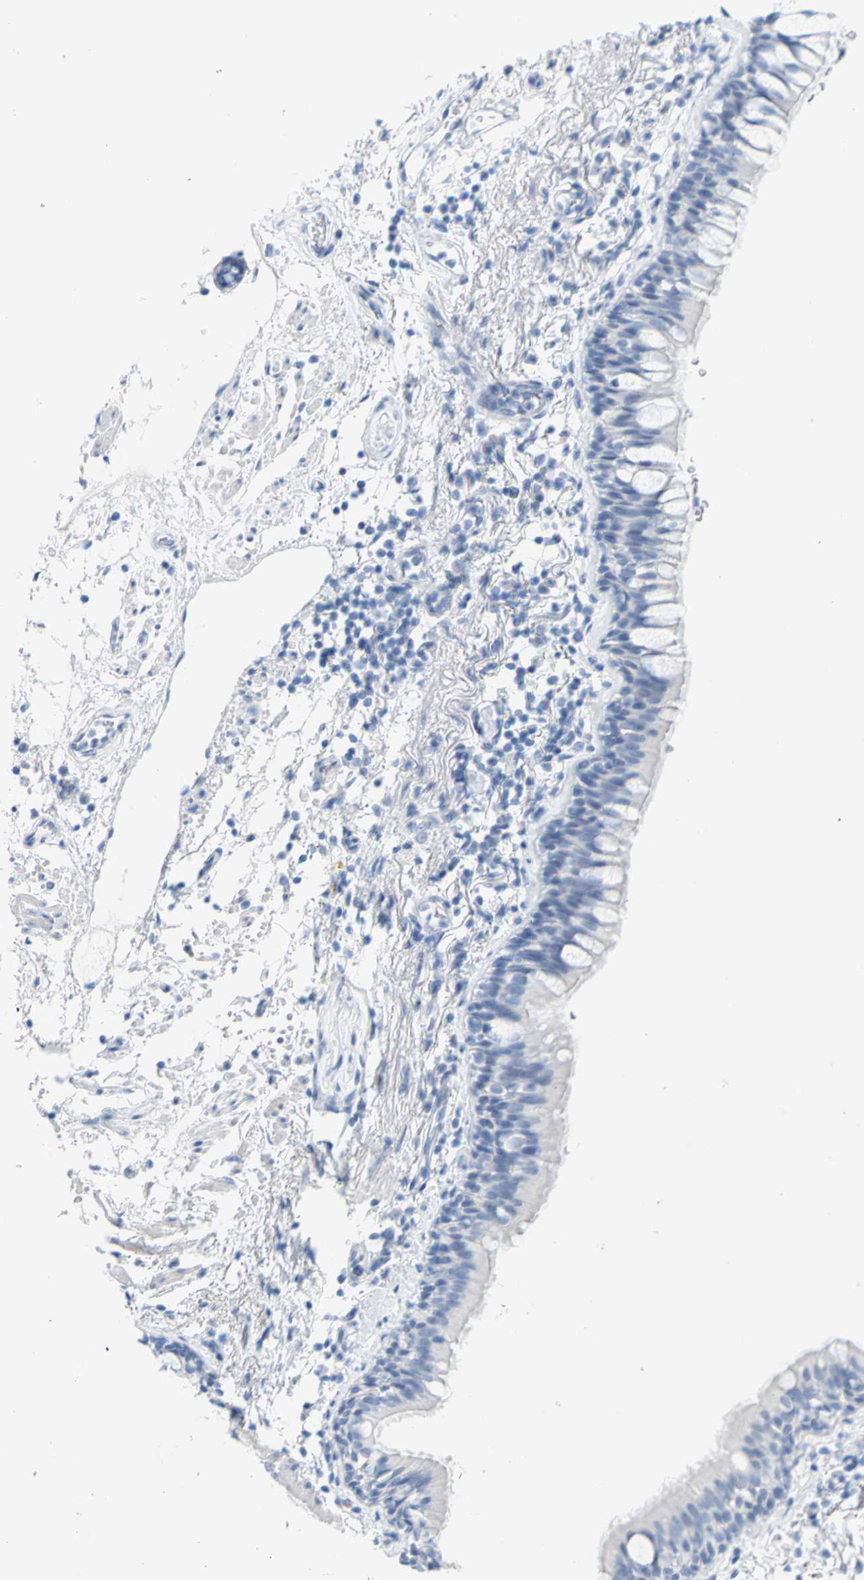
{"staining": {"intensity": "negative", "quantity": "none", "location": "none"}, "tissue": "bronchus", "cell_type": "Respiratory epithelial cells", "image_type": "normal", "snomed": [{"axis": "morphology", "description": "Normal tissue, NOS"}, {"axis": "morphology", "description": "Inflammation, NOS"}, {"axis": "topography", "description": "Cartilage tissue"}, {"axis": "topography", "description": "Bronchus"}], "caption": "The photomicrograph exhibits no staining of respiratory epithelial cells in benign bronchus.", "gene": "OPN1SW", "patient": {"sex": "male", "age": 77}}